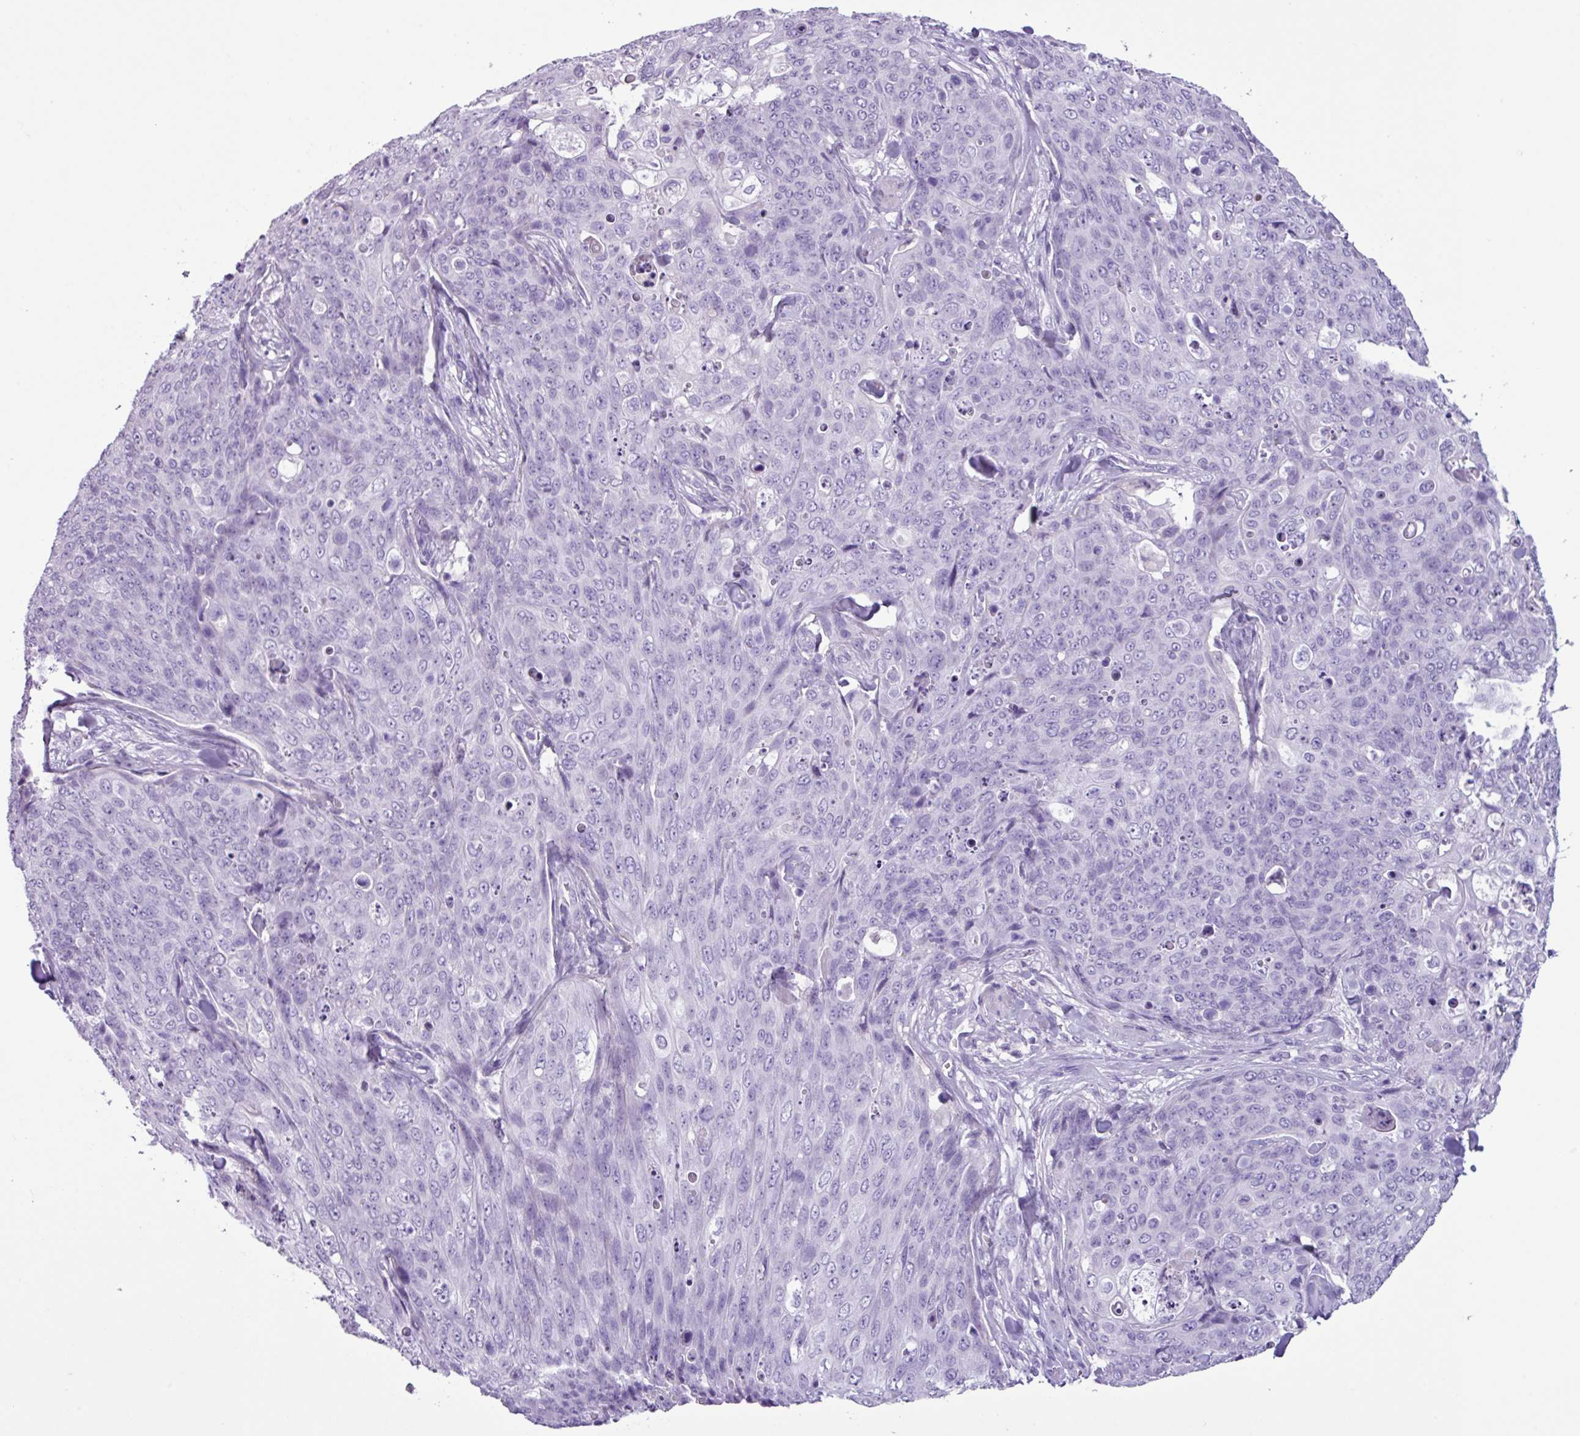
{"staining": {"intensity": "negative", "quantity": "none", "location": "none"}, "tissue": "skin cancer", "cell_type": "Tumor cells", "image_type": "cancer", "snomed": [{"axis": "morphology", "description": "Squamous cell carcinoma, NOS"}, {"axis": "topography", "description": "Skin"}, {"axis": "topography", "description": "Vulva"}], "caption": "High power microscopy photomicrograph of an immunohistochemistry photomicrograph of skin cancer (squamous cell carcinoma), revealing no significant staining in tumor cells.", "gene": "CYSTM1", "patient": {"sex": "female", "age": 85}}